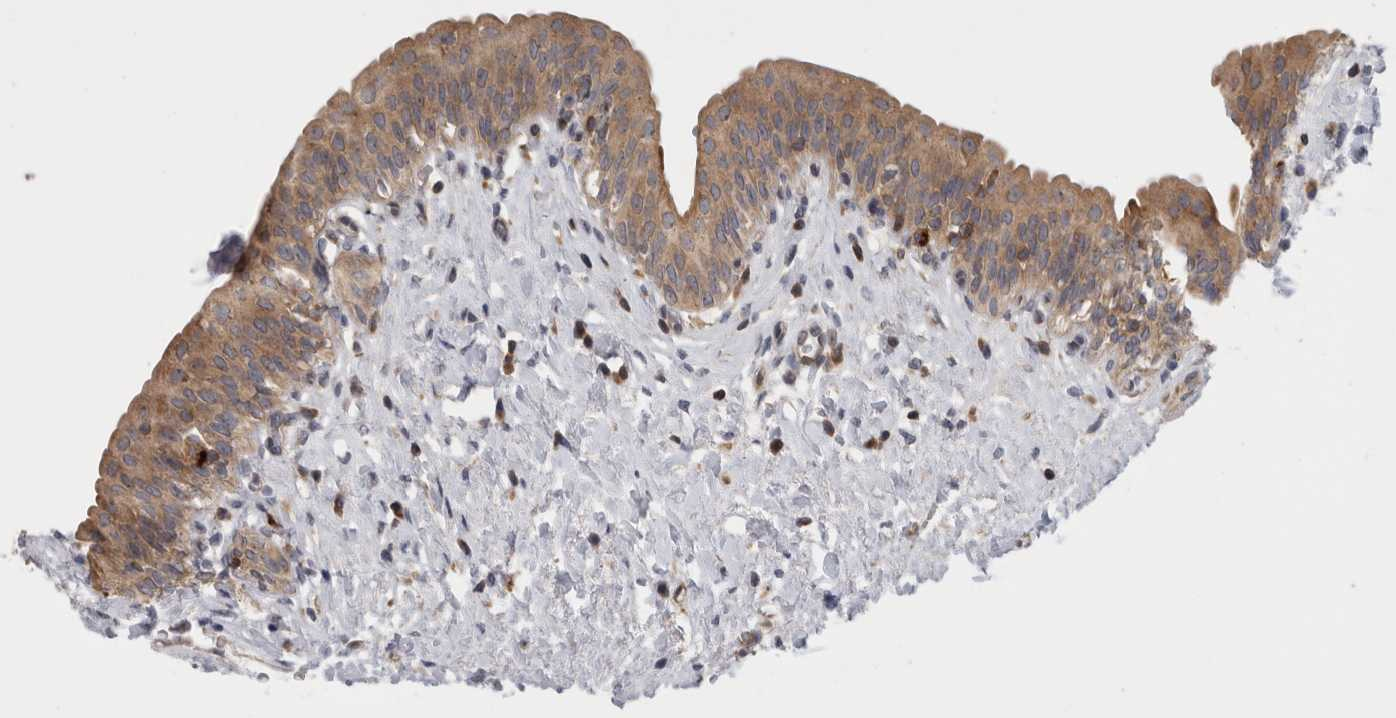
{"staining": {"intensity": "moderate", "quantity": ">75%", "location": "cytoplasmic/membranous"}, "tissue": "urinary bladder", "cell_type": "Urothelial cells", "image_type": "normal", "snomed": [{"axis": "morphology", "description": "Normal tissue, NOS"}, {"axis": "topography", "description": "Urinary bladder"}], "caption": "Immunohistochemical staining of benign human urinary bladder exhibits moderate cytoplasmic/membranous protein expression in about >75% of urothelial cells.", "gene": "GRIK2", "patient": {"sex": "male", "age": 83}}